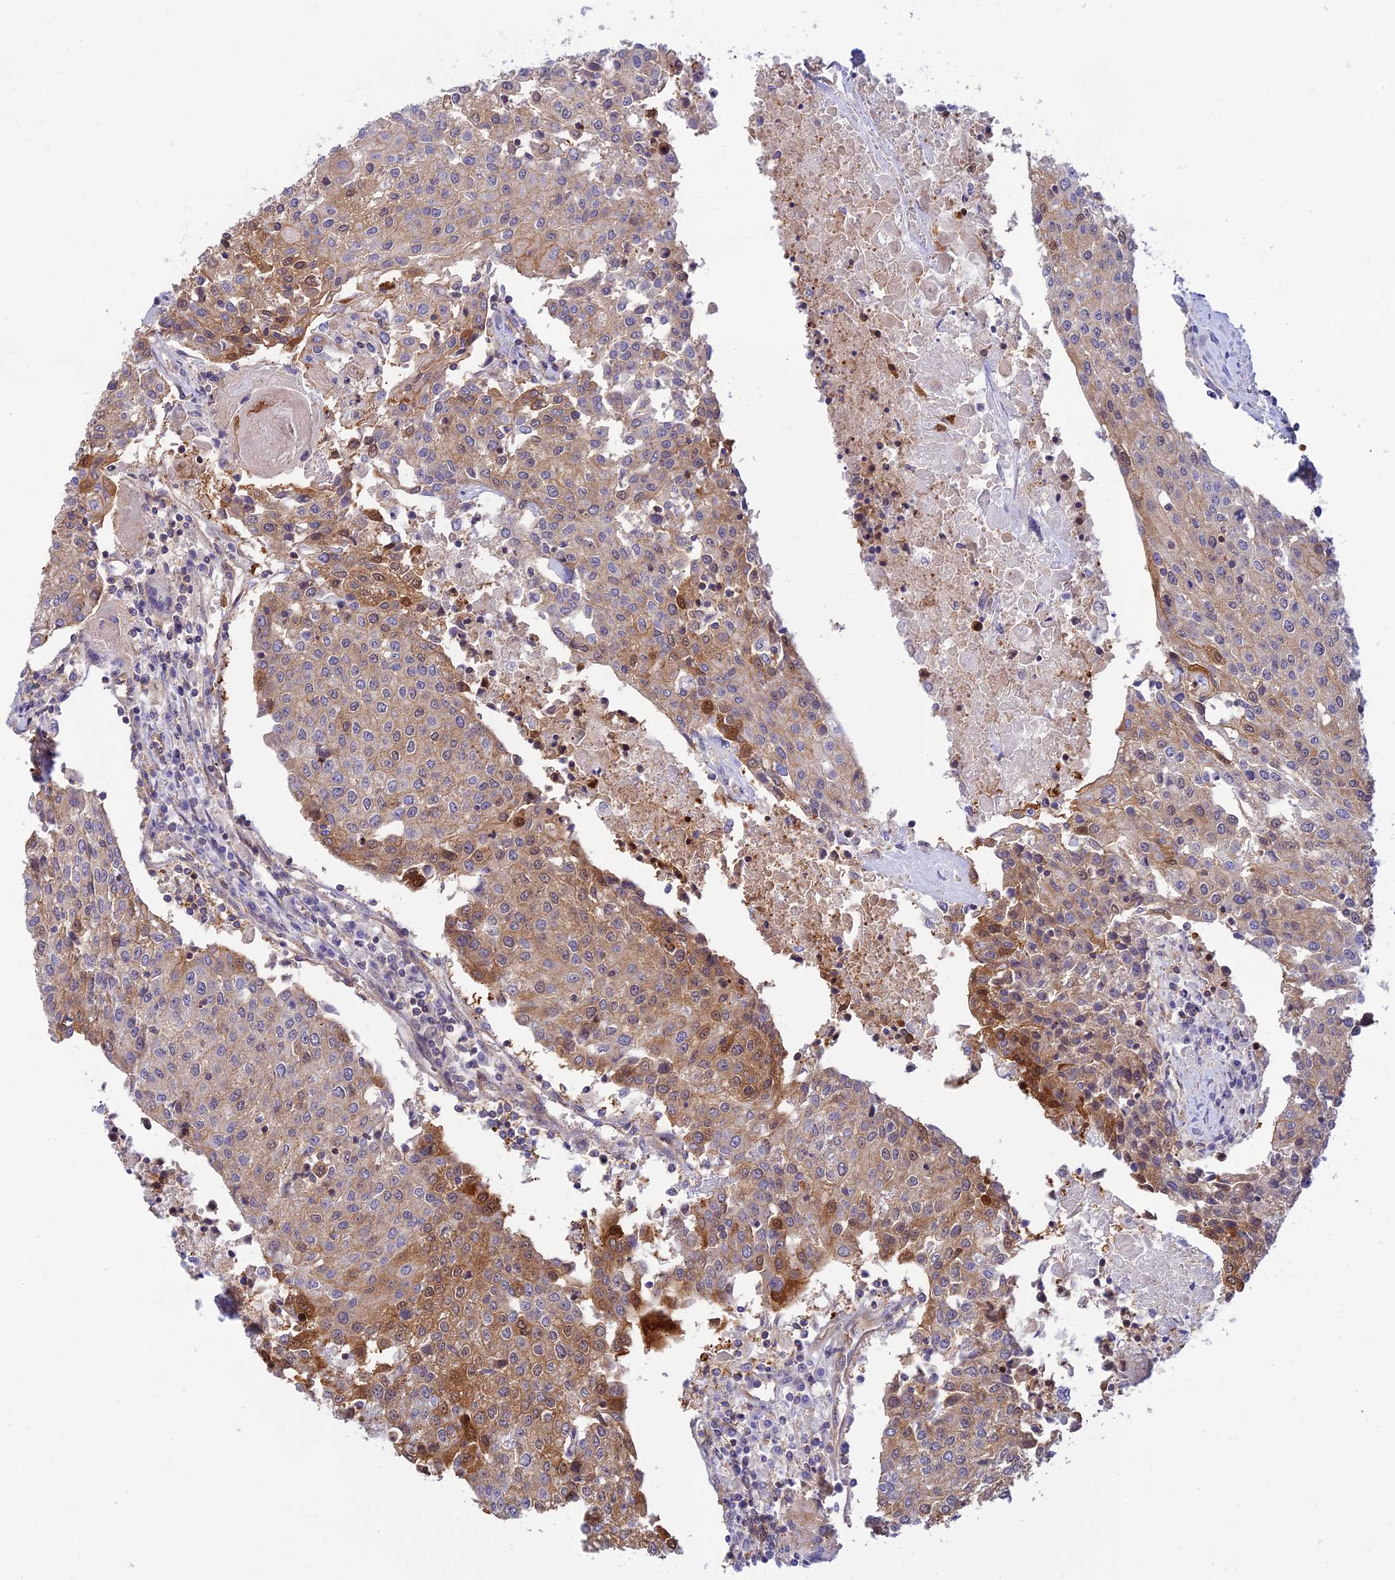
{"staining": {"intensity": "moderate", "quantity": ">75%", "location": "cytoplasmic/membranous,nuclear"}, "tissue": "urothelial cancer", "cell_type": "Tumor cells", "image_type": "cancer", "snomed": [{"axis": "morphology", "description": "Urothelial carcinoma, High grade"}, {"axis": "topography", "description": "Urinary bladder"}], "caption": "Immunohistochemical staining of high-grade urothelial carcinoma demonstrates medium levels of moderate cytoplasmic/membranous and nuclear protein expression in approximately >75% of tumor cells.", "gene": "PPP1R12C", "patient": {"sex": "female", "age": 85}}